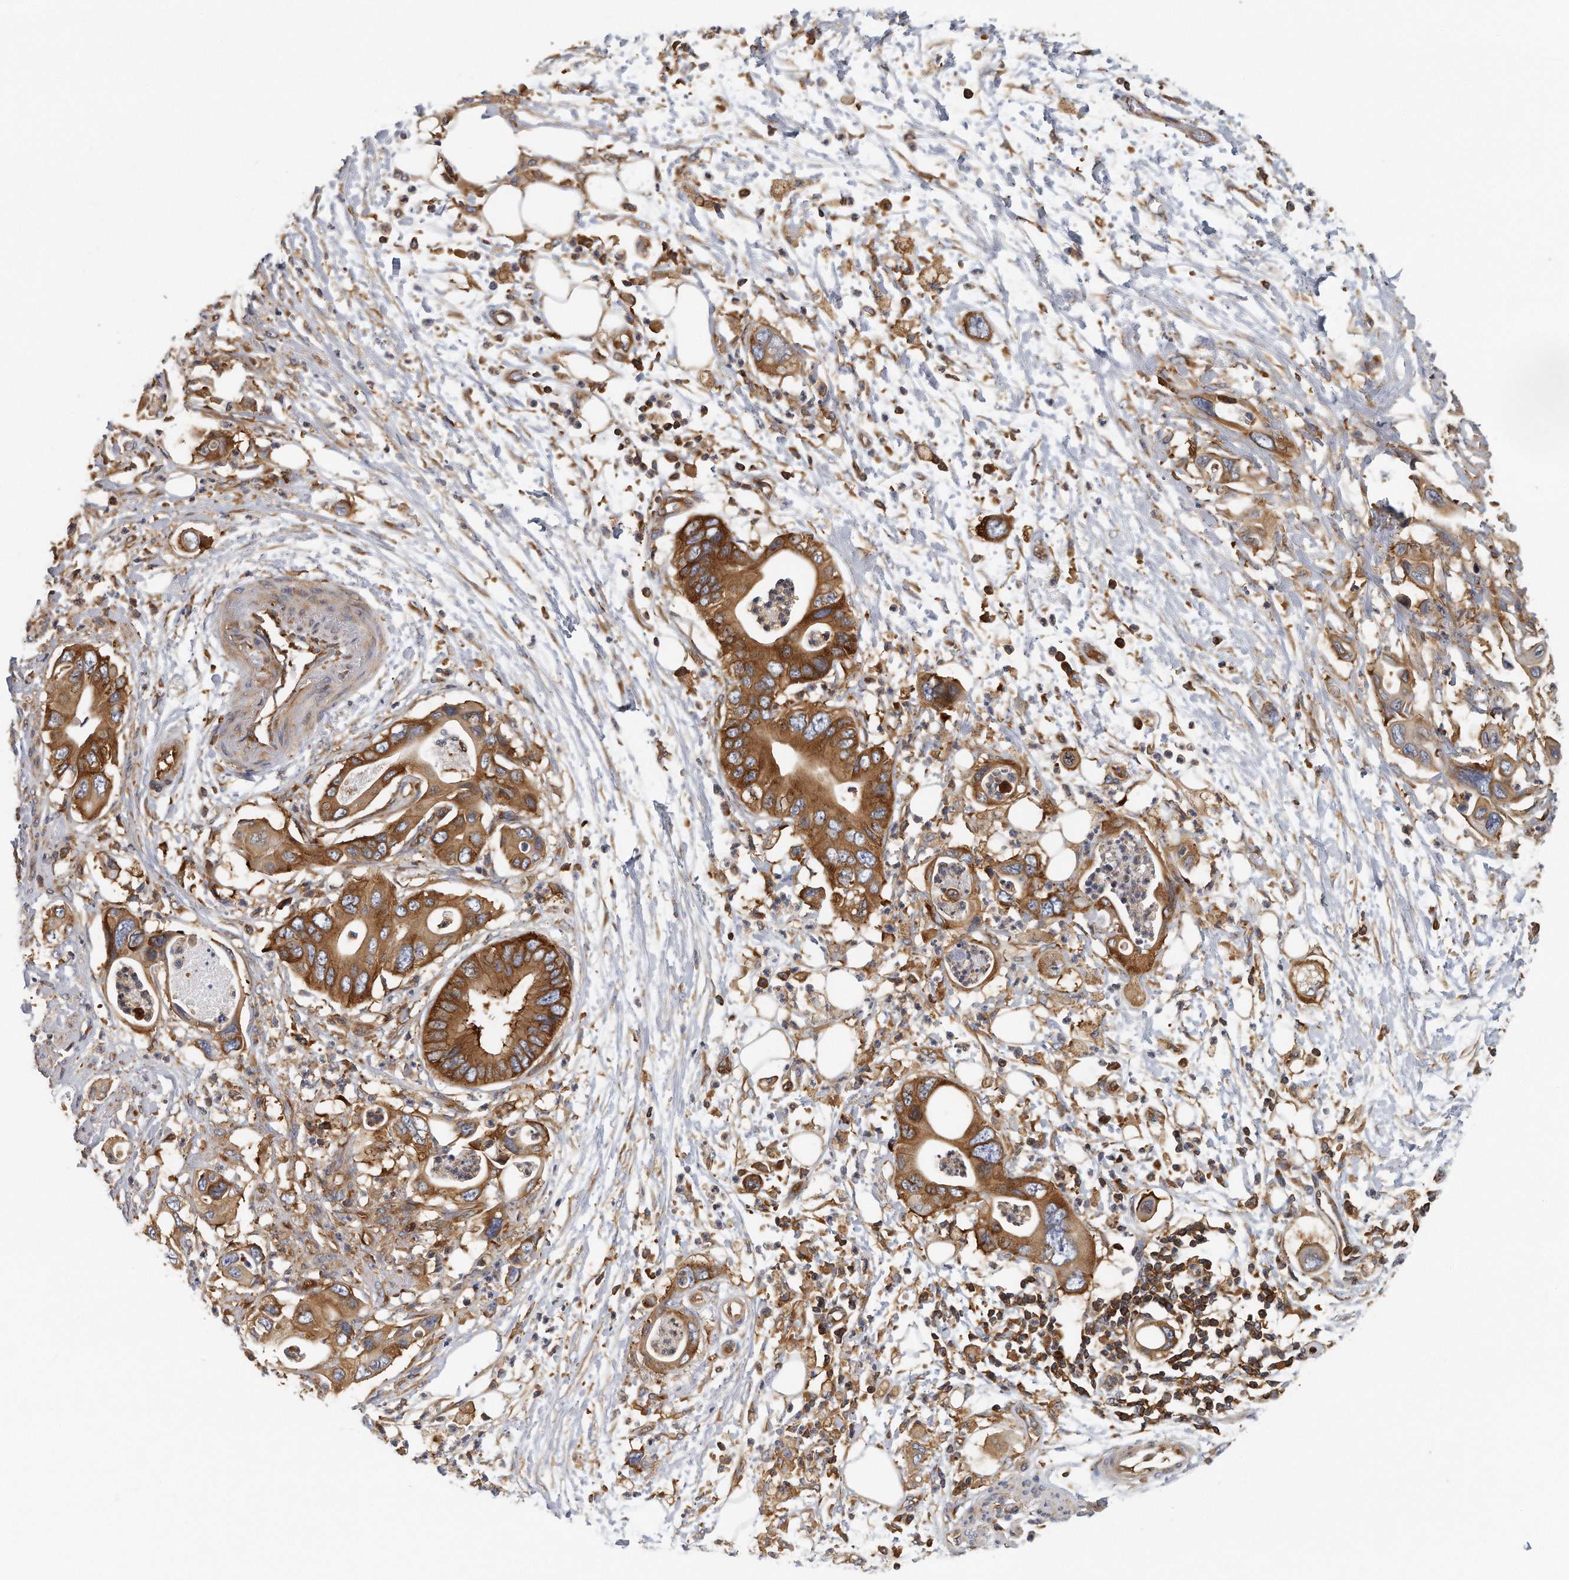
{"staining": {"intensity": "strong", "quantity": ">75%", "location": "cytoplasmic/membranous"}, "tissue": "pancreatic cancer", "cell_type": "Tumor cells", "image_type": "cancer", "snomed": [{"axis": "morphology", "description": "Adenocarcinoma, NOS"}, {"axis": "topography", "description": "Pancreas"}], "caption": "Tumor cells exhibit high levels of strong cytoplasmic/membranous expression in approximately >75% of cells in adenocarcinoma (pancreatic).", "gene": "EIF3I", "patient": {"sex": "male", "age": 66}}